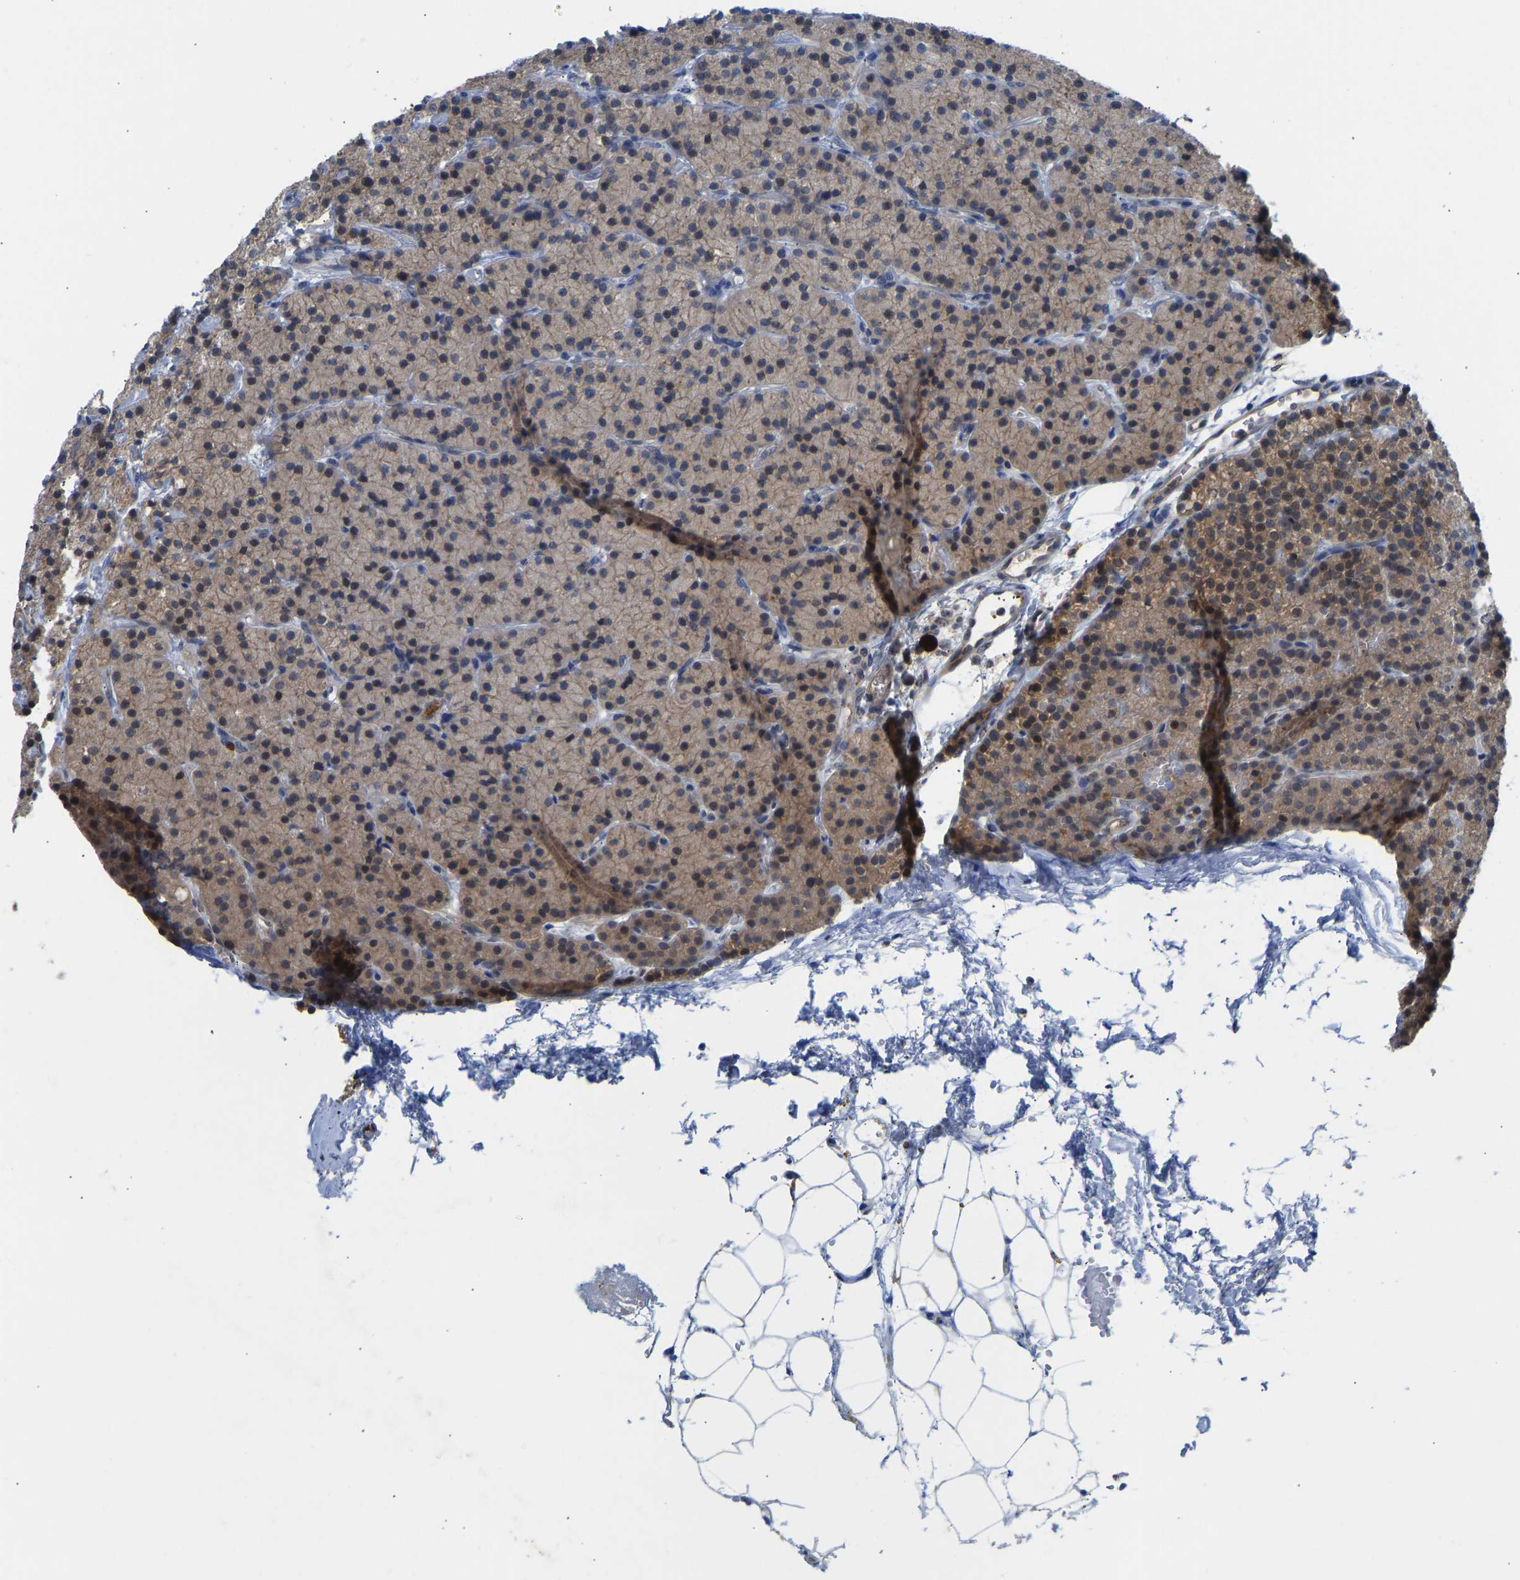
{"staining": {"intensity": "weak", "quantity": ">75%", "location": "cytoplasmic/membranous,nuclear"}, "tissue": "parathyroid gland", "cell_type": "Glandular cells", "image_type": "normal", "snomed": [{"axis": "morphology", "description": "Normal tissue, NOS"}, {"axis": "morphology", "description": "Adenoma, NOS"}, {"axis": "topography", "description": "Parathyroid gland"}], "caption": "The image shows staining of benign parathyroid gland, revealing weak cytoplasmic/membranous,nuclear protein expression (brown color) within glandular cells.", "gene": "ZNF251", "patient": {"sex": "male", "age": 75}}